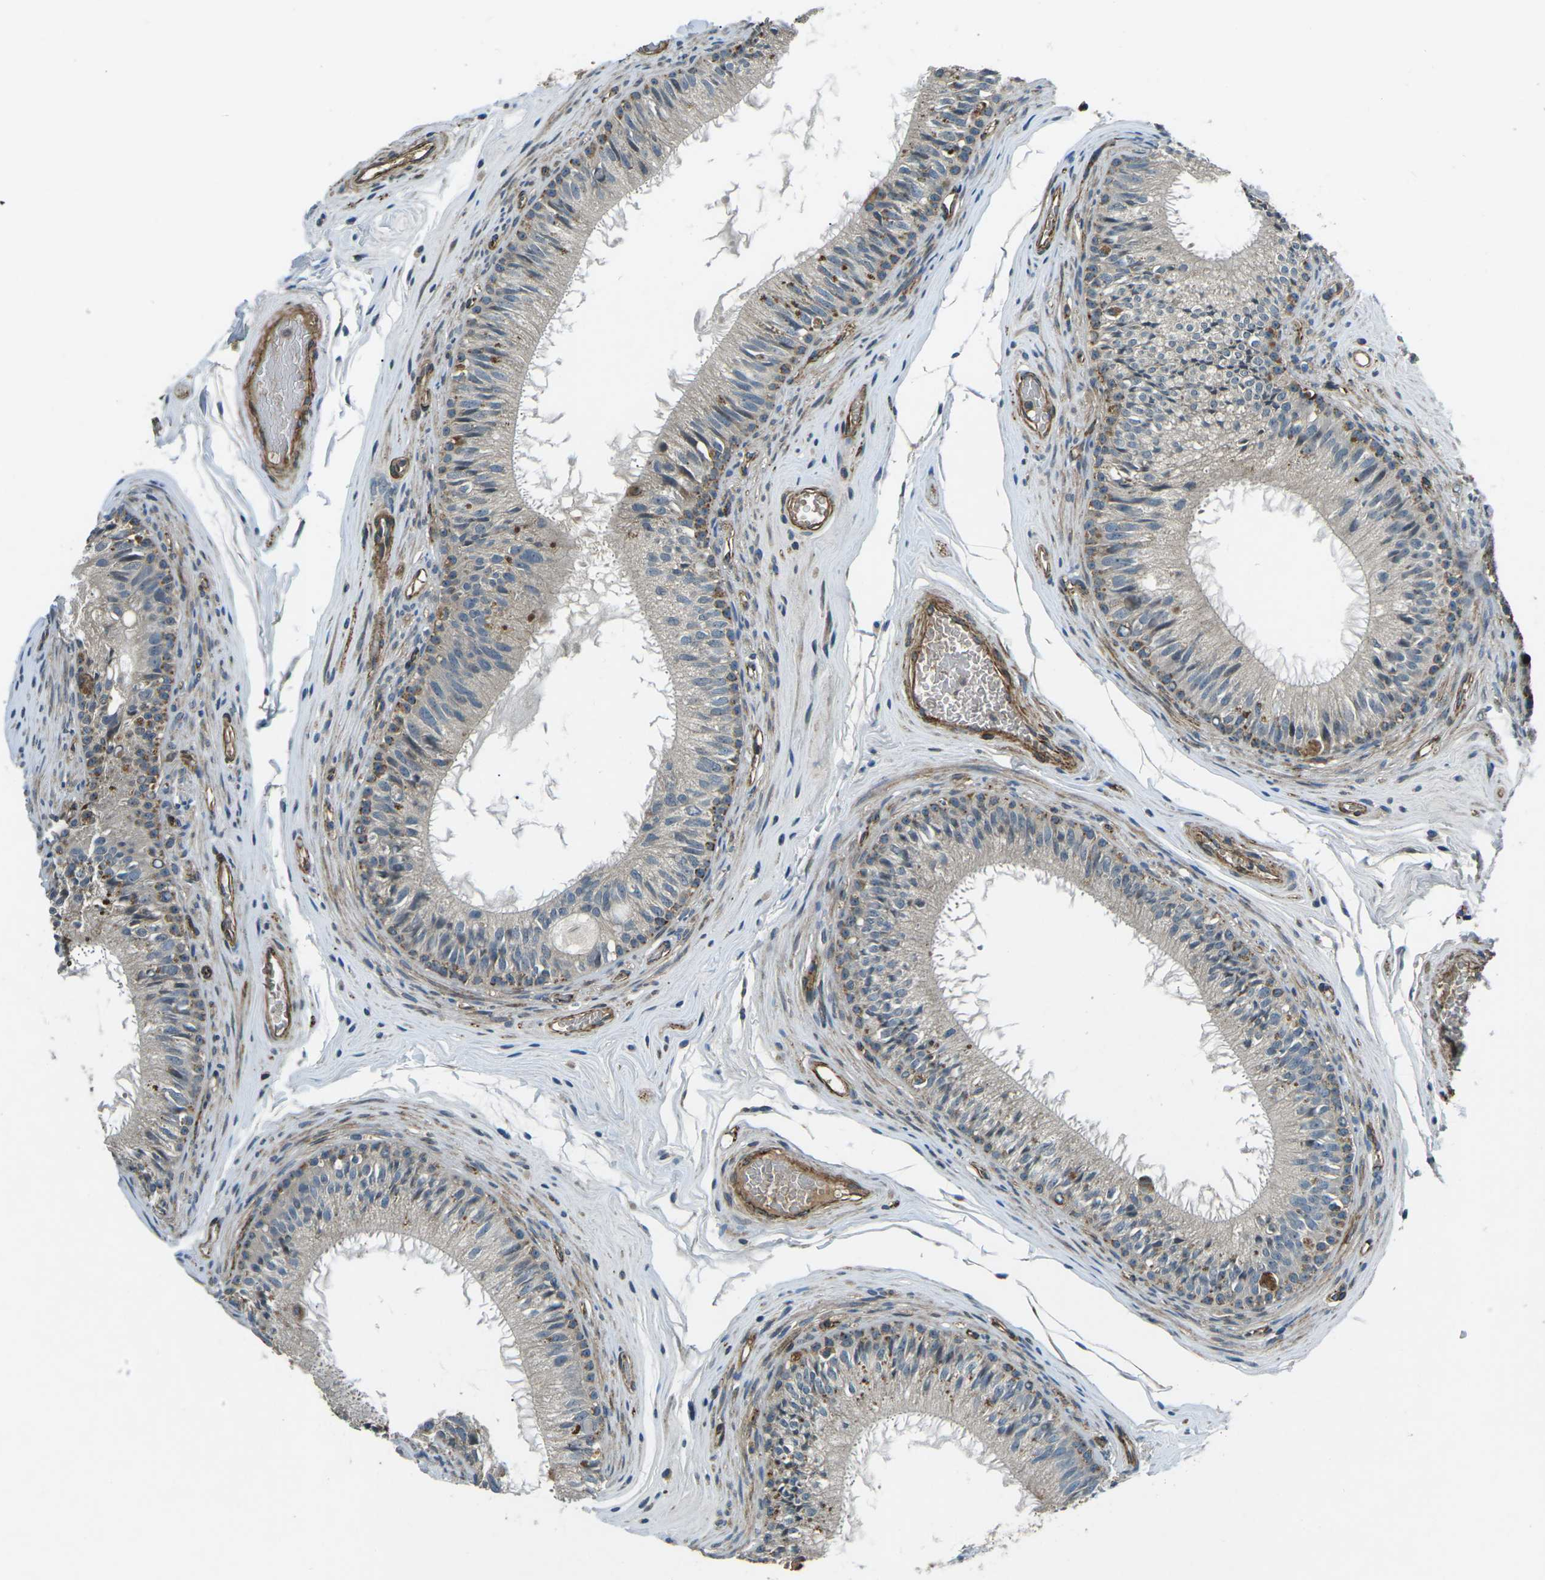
{"staining": {"intensity": "moderate", "quantity": "<25%", "location": "cytoplasmic/membranous"}, "tissue": "epididymis", "cell_type": "Glandular cells", "image_type": "normal", "snomed": [{"axis": "morphology", "description": "Normal tissue, NOS"}, {"axis": "topography", "description": "Testis"}, {"axis": "topography", "description": "Epididymis"}], "caption": "Epididymis stained with DAB (3,3'-diaminobenzidine) immunohistochemistry (IHC) exhibits low levels of moderate cytoplasmic/membranous staining in about <25% of glandular cells.", "gene": "AFAP1", "patient": {"sex": "male", "age": 36}}